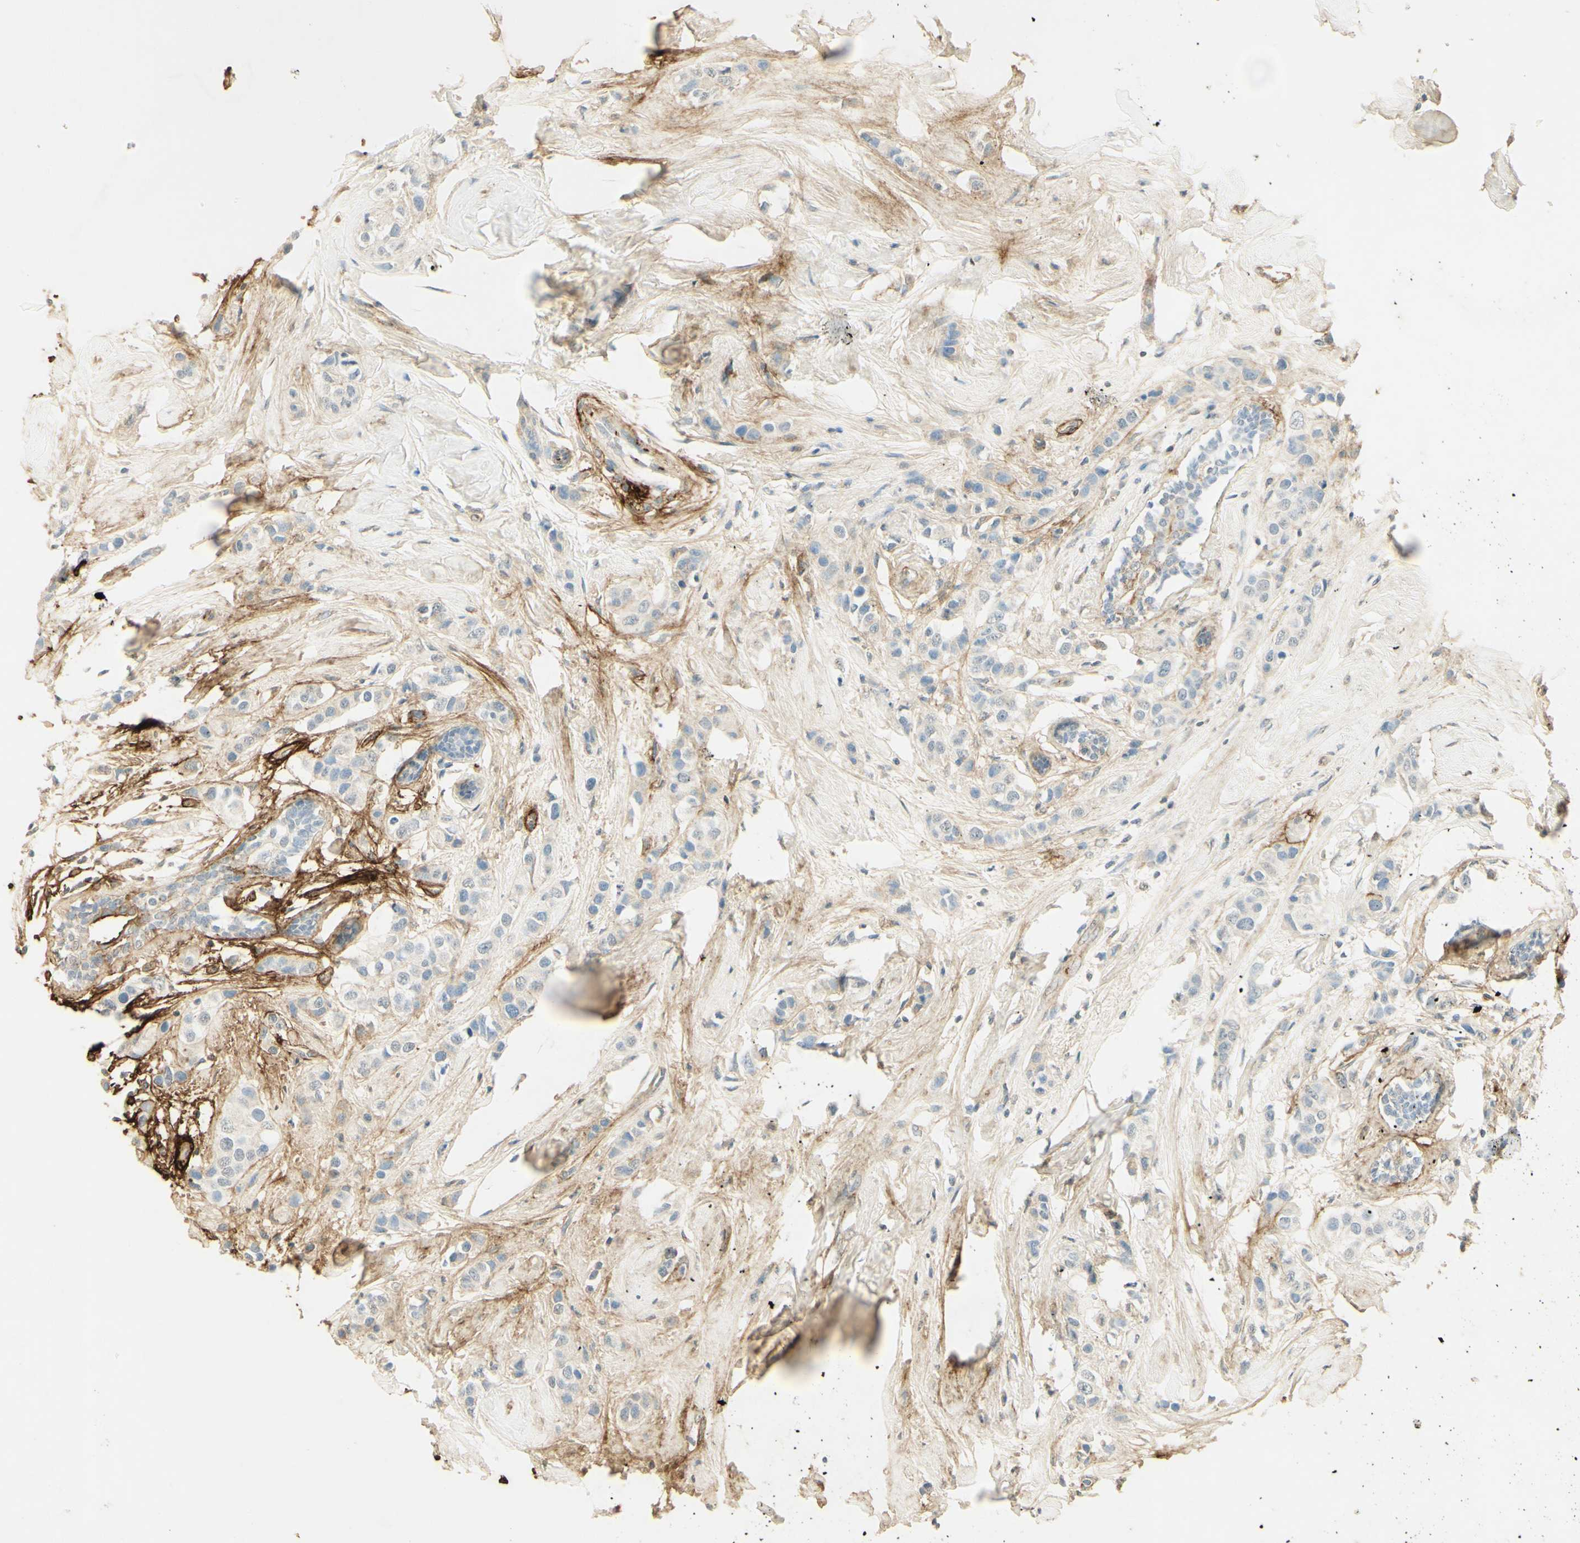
{"staining": {"intensity": "moderate", "quantity": "25%-75%", "location": "cytoplasmic/membranous"}, "tissue": "breast cancer", "cell_type": "Tumor cells", "image_type": "cancer", "snomed": [{"axis": "morphology", "description": "Normal tissue, NOS"}, {"axis": "morphology", "description": "Duct carcinoma"}, {"axis": "topography", "description": "Breast"}], "caption": "Breast infiltrating ductal carcinoma was stained to show a protein in brown. There is medium levels of moderate cytoplasmic/membranous positivity in about 25%-75% of tumor cells.", "gene": "TNN", "patient": {"sex": "female", "age": 50}}